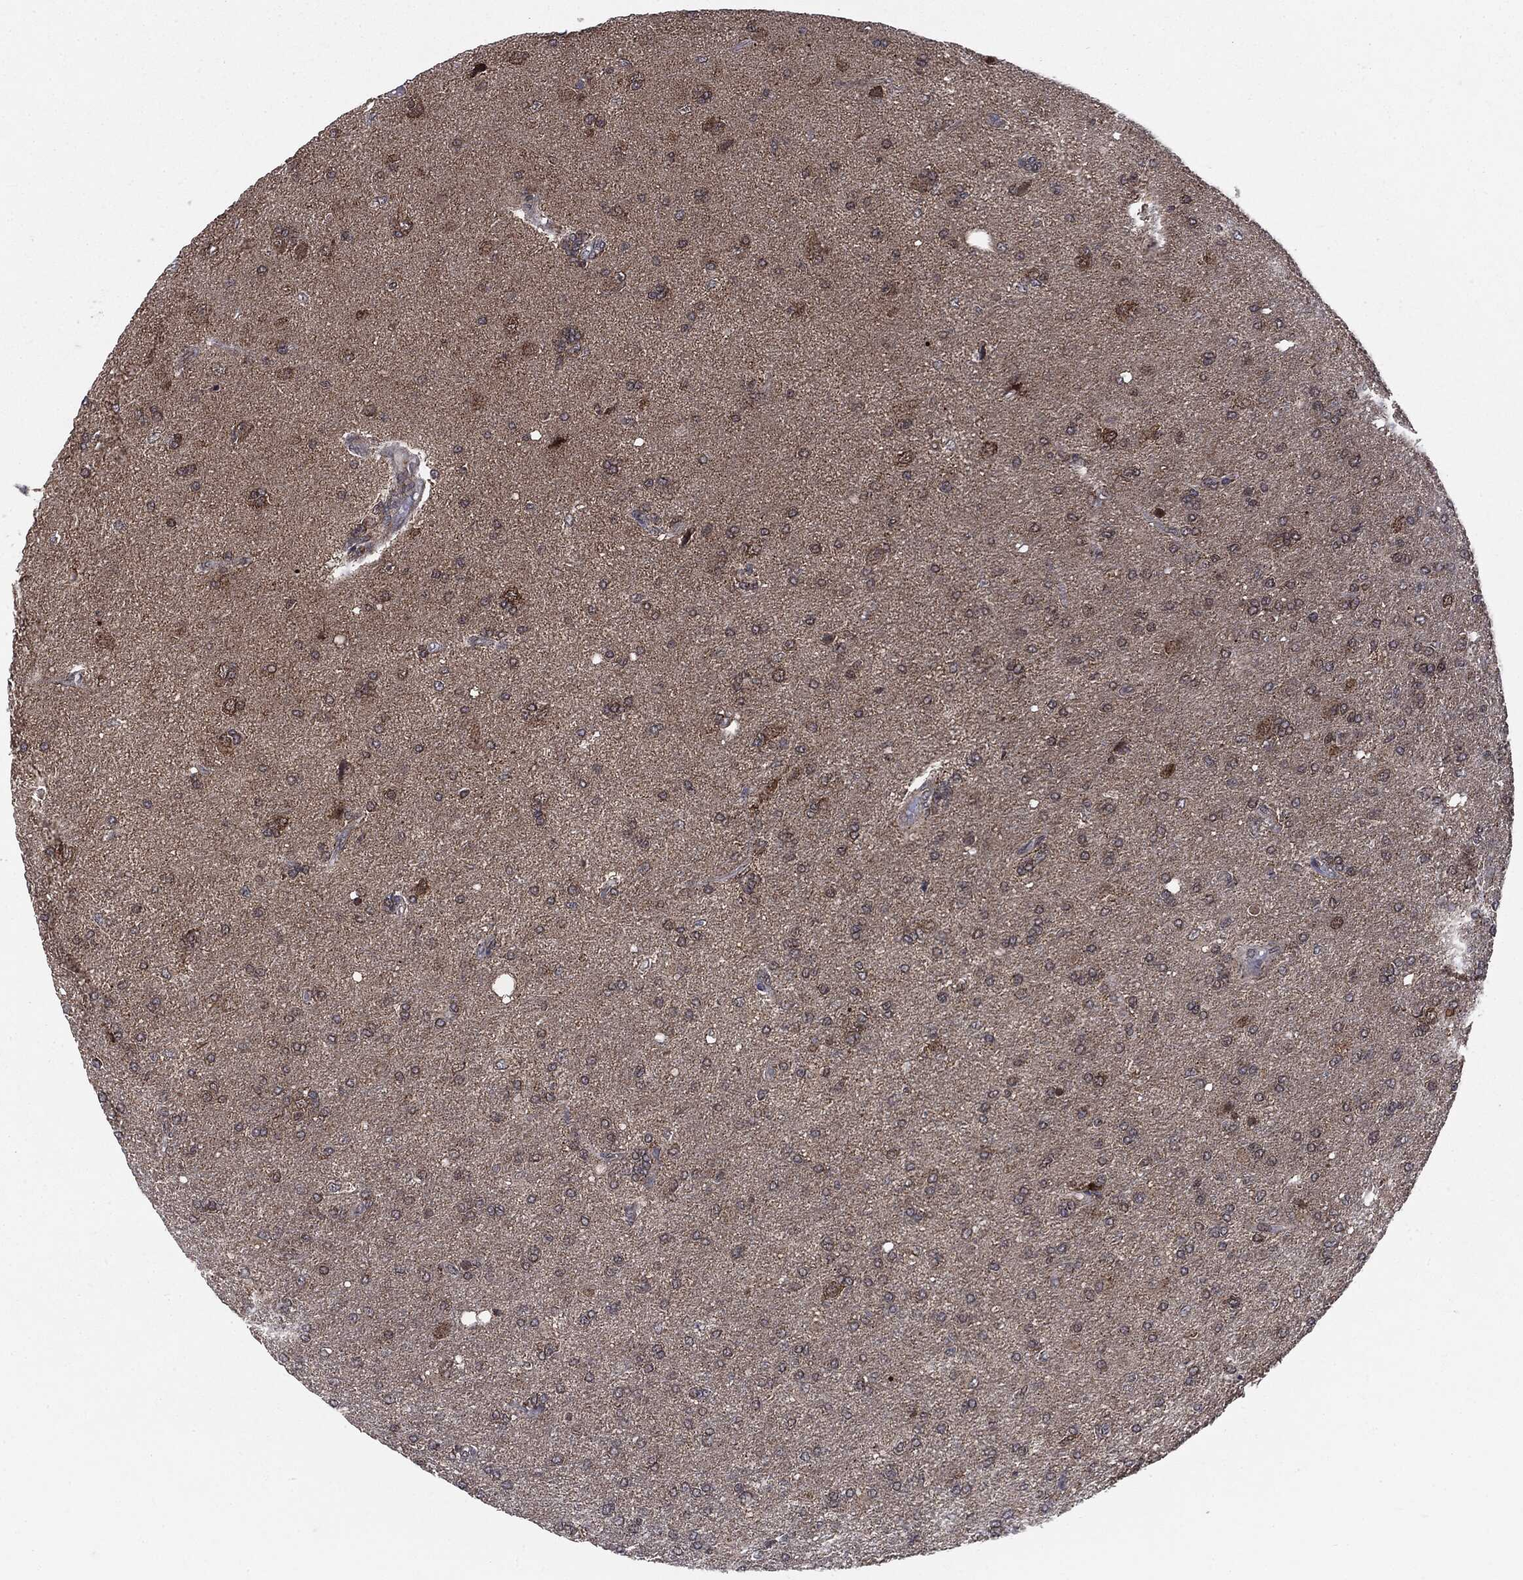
{"staining": {"intensity": "moderate", "quantity": "<25%", "location": "cytoplasmic/membranous"}, "tissue": "glioma", "cell_type": "Tumor cells", "image_type": "cancer", "snomed": [{"axis": "morphology", "description": "Glioma, malignant, High grade"}, {"axis": "topography", "description": "Cerebral cortex"}], "caption": "A micrograph of human malignant glioma (high-grade) stained for a protein exhibits moderate cytoplasmic/membranous brown staining in tumor cells.", "gene": "PTPA", "patient": {"sex": "male", "age": 70}}